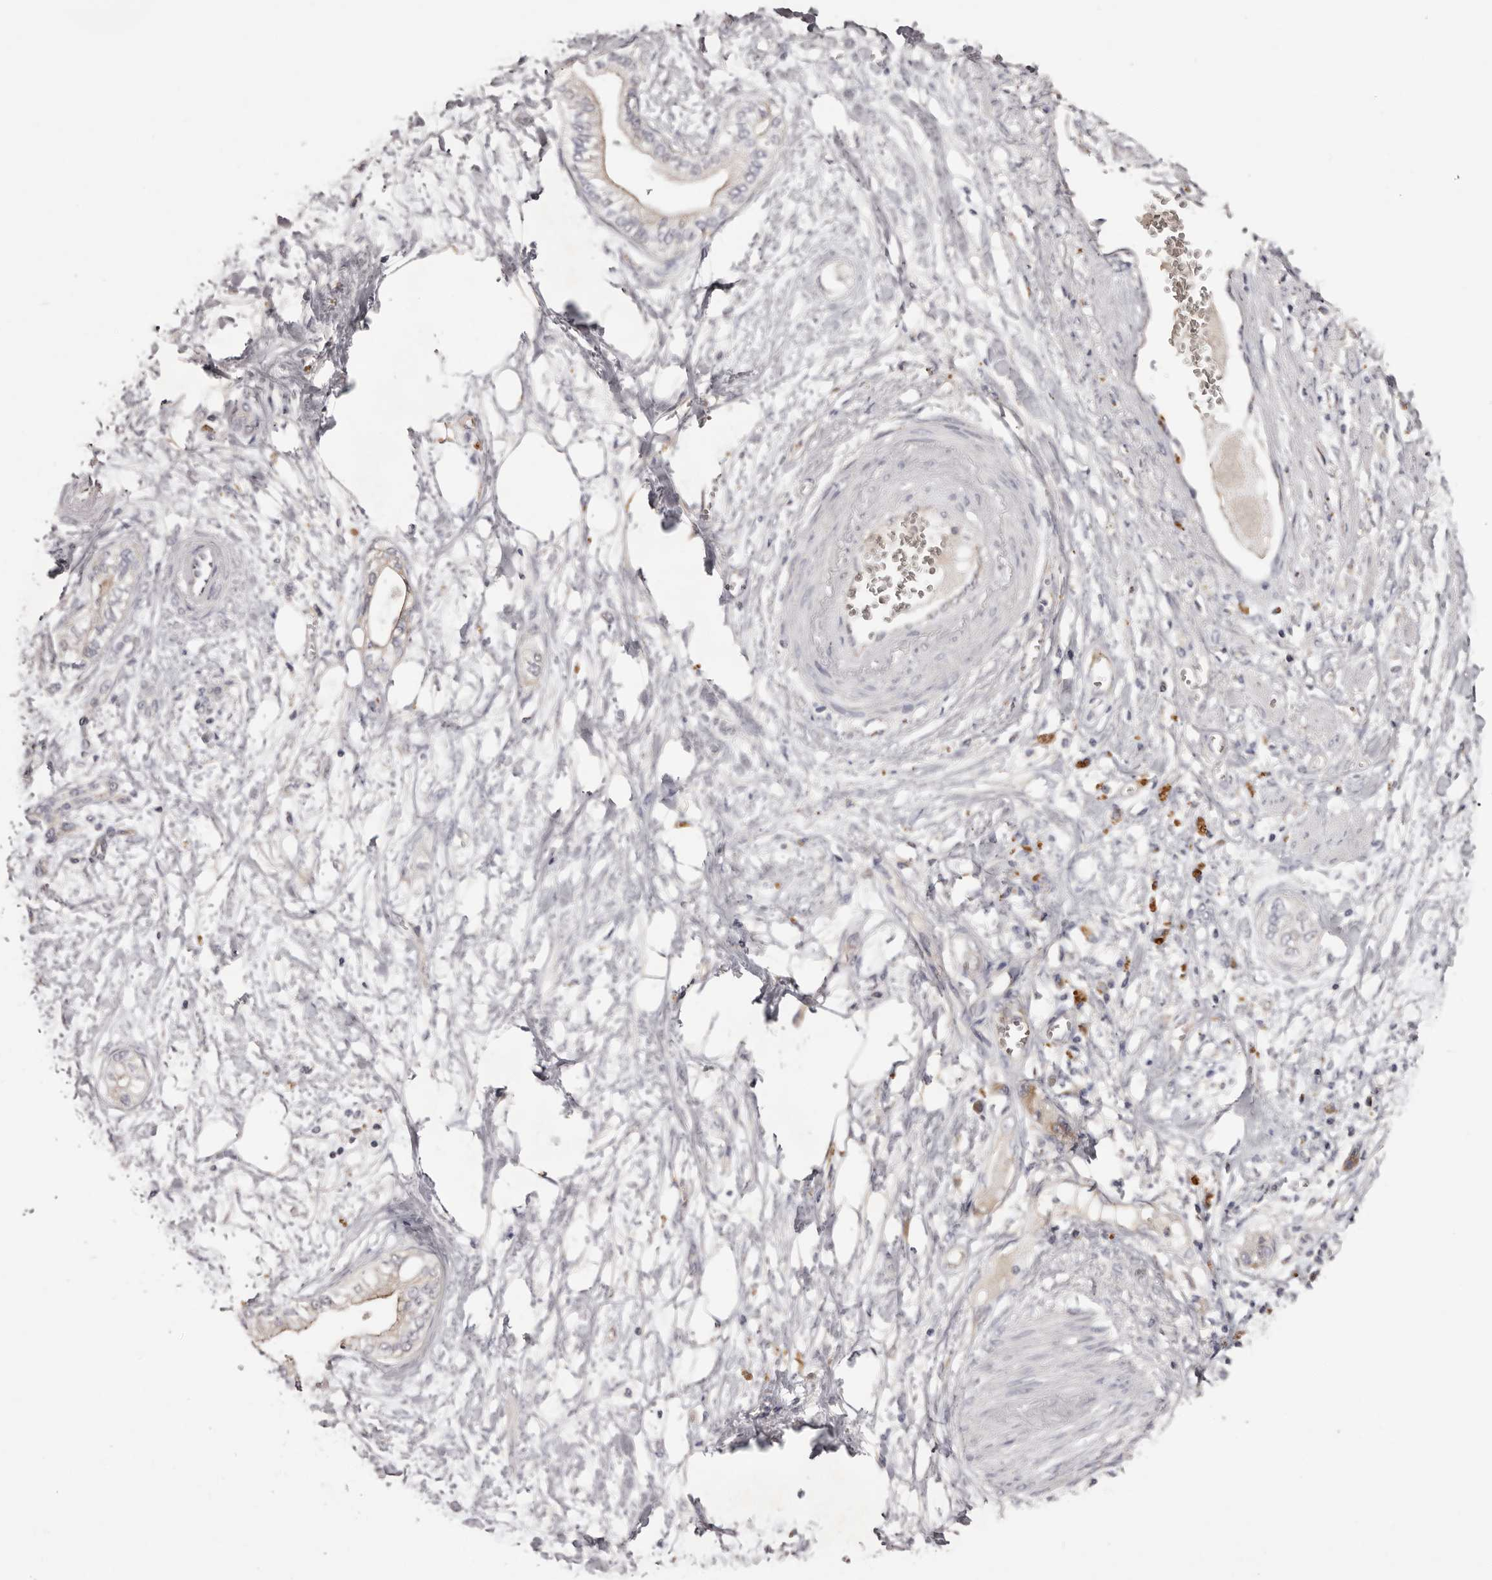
{"staining": {"intensity": "negative", "quantity": "none", "location": "none"}, "tissue": "pancreatic cancer", "cell_type": "Tumor cells", "image_type": "cancer", "snomed": [{"axis": "morphology", "description": "Adenocarcinoma, NOS"}, {"axis": "topography", "description": "Pancreas"}], "caption": "A photomicrograph of pancreatic adenocarcinoma stained for a protein shows no brown staining in tumor cells. Nuclei are stained in blue.", "gene": "LTV1", "patient": {"sex": "male", "age": 68}}